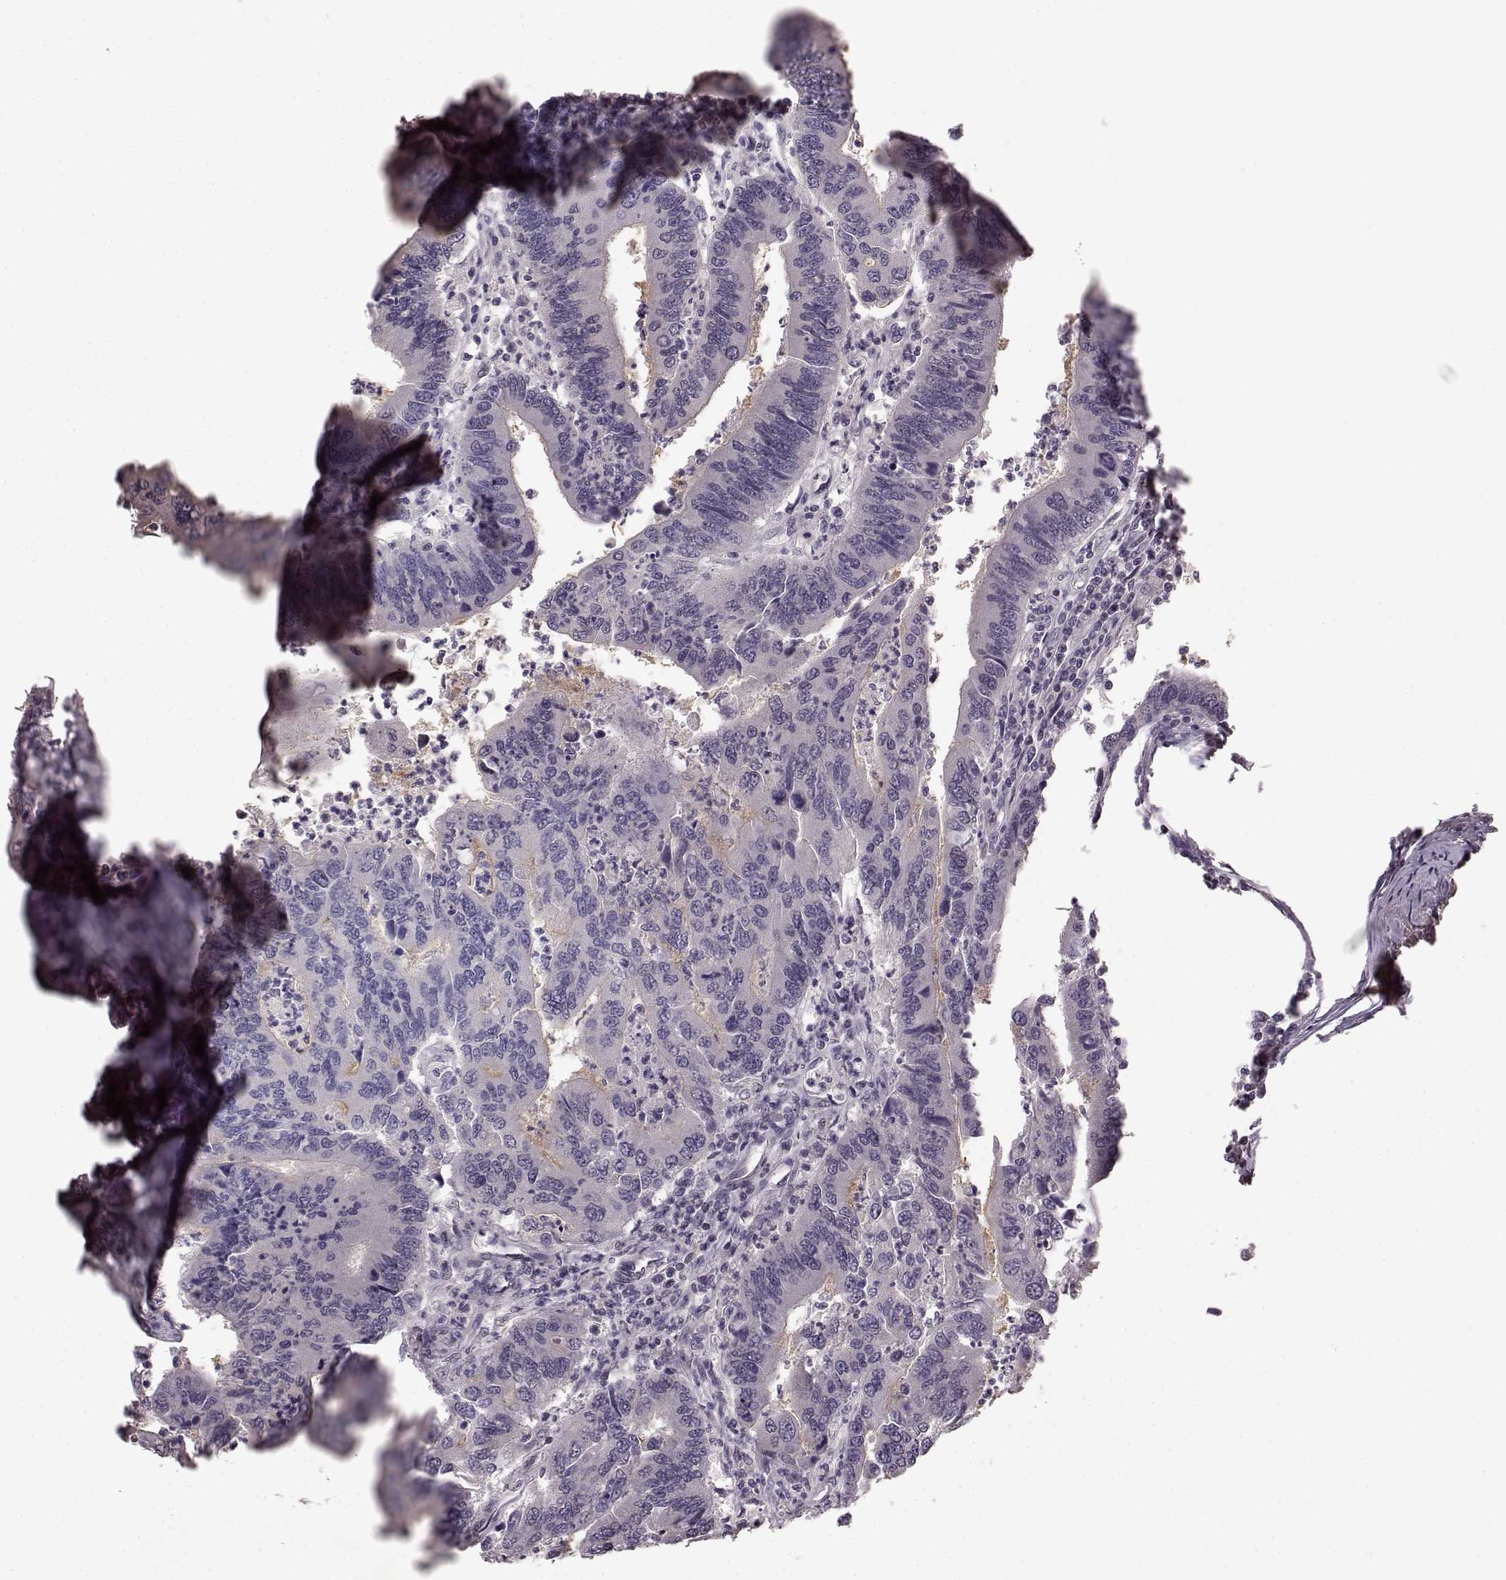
{"staining": {"intensity": "negative", "quantity": "none", "location": "none"}, "tissue": "colorectal cancer", "cell_type": "Tumor cells", "image_type": "cancer", "snomed": [{"axis": "morphology", "description": "Adenocarcinoma, NOS"}, {"axis": "topography", "description": "Colon"}], "caption": "Photomicrograph shows no significant protein staining in tumor cells of colorectal adenocarcinoma.", "gene": "SLC52A3", "patient": {"sex": "female", "age": 67}}